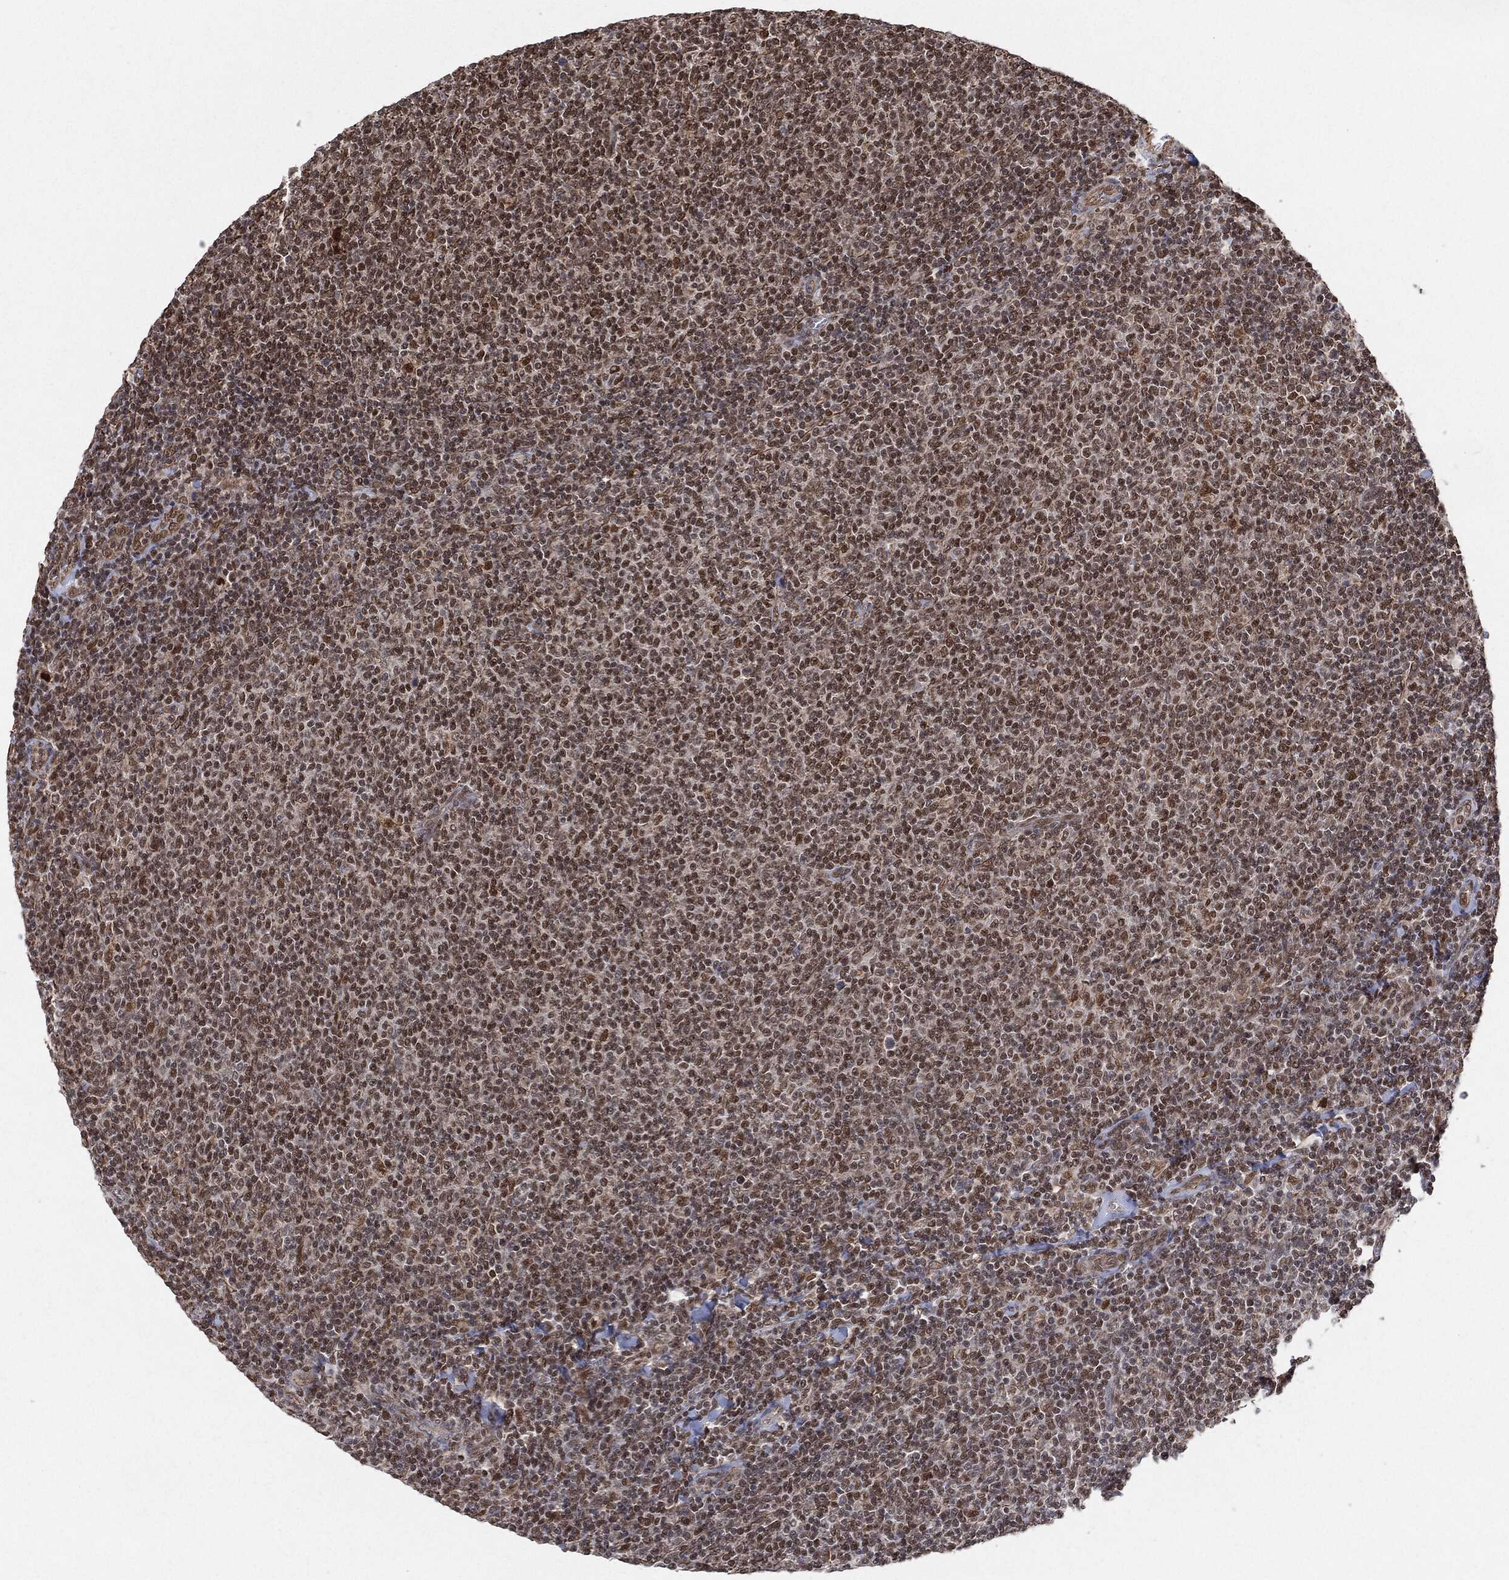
{"staining": {"intensity": "moderate", "quantity": ">75%", "location": "nuclear"}, "tissue": "lymphoma", "cell_type": "Tumor cells", "image_type": "cancer", "snomed": [{"axis": "morphology", "description": "Malignant lymphoma, non-Hodgkin's type, Low grade"}, {"axis": "topography", "description": "Lymph node"}], "caption": "Brown immunohistochemical staining in human lymphoma demonstrates moderate nuclear positivity in about >75% of tumor cells.", "gene": "TP53RK", "patient": {"sex": "male", "age": 52}}